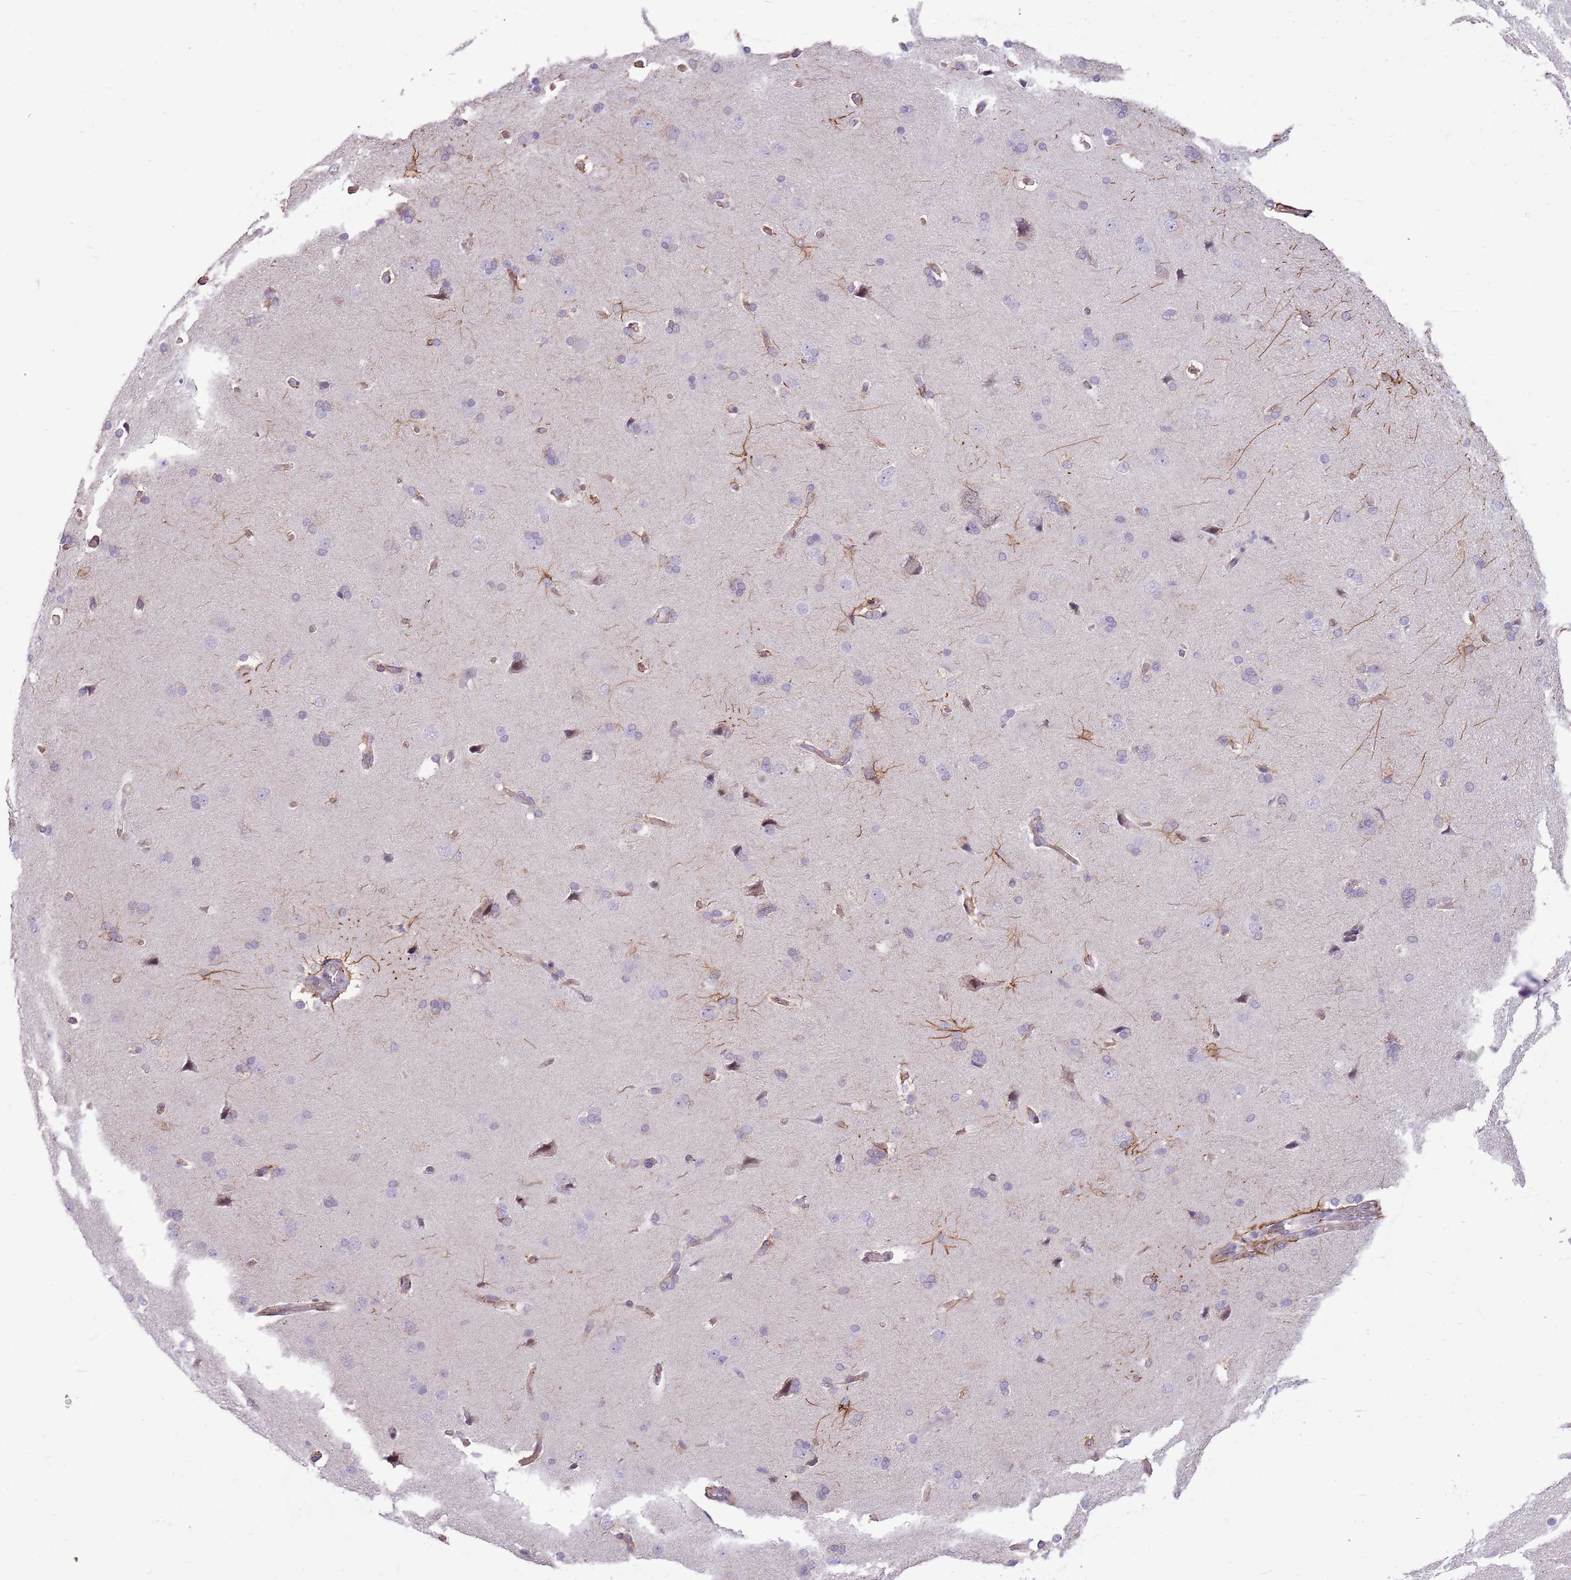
{"staining": {"intensity": "negative", "quantity": "none", "location": "none"}, "tissue": "cerebral cortex", "cell_type": "Endothelial cells", "image_type": "normal", "snomed": [{"axis": "morphology", "description": "Normal tissue, NOS"}, {"axis": "topography", "description": "Cerebral cortex"}], "caption": "Cerebral cortex was stained to show a protein in brown. There is no significant positivity in endothelial cells. The staining is performed using DAB (3,3'-diaminobenzidine) brown chromogen with nuclei counter-stained in using hematoxylin.", "gene": "PCNX1", "patient": {"sex": "male", "age": 62}}